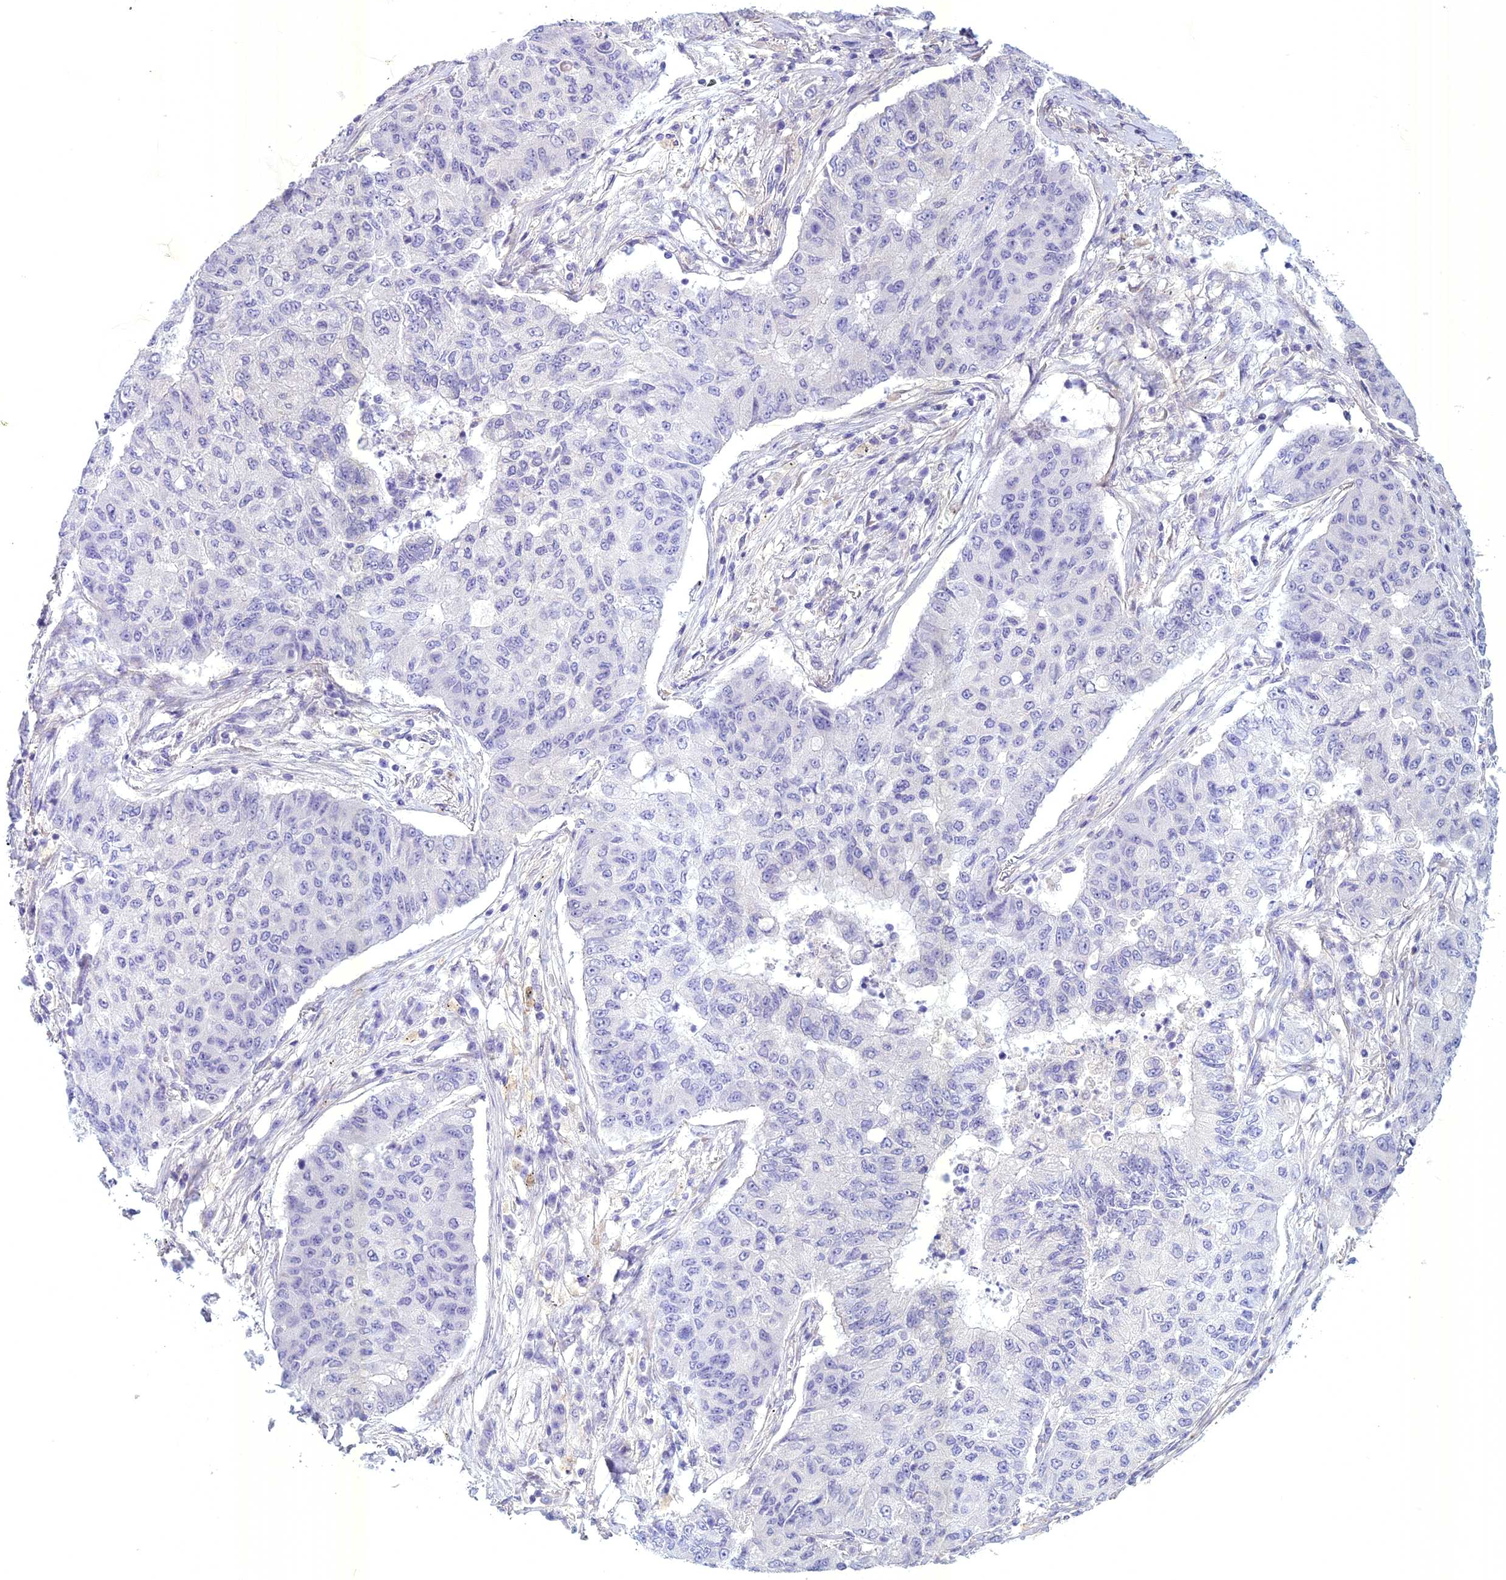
{"staining": {"intensity": "negative", "quantity": "none", "location": "none"}, "tissue": "lung cancer", "cell_type": "Tumor cells", "image_type": "cancer", "snomed": [{"axis": "morphology", "description": "Squamous cell carcinoma, NOS"}, {"axis": "topography", "description": "Lung"}], "caption": "Human lung cancer (squamous cell carcinoma) stained for a protein using IHC displays no positivity in tumor cells.", "gene": "SPHKAP", "patient": {"sex": "male", "age": 74}}